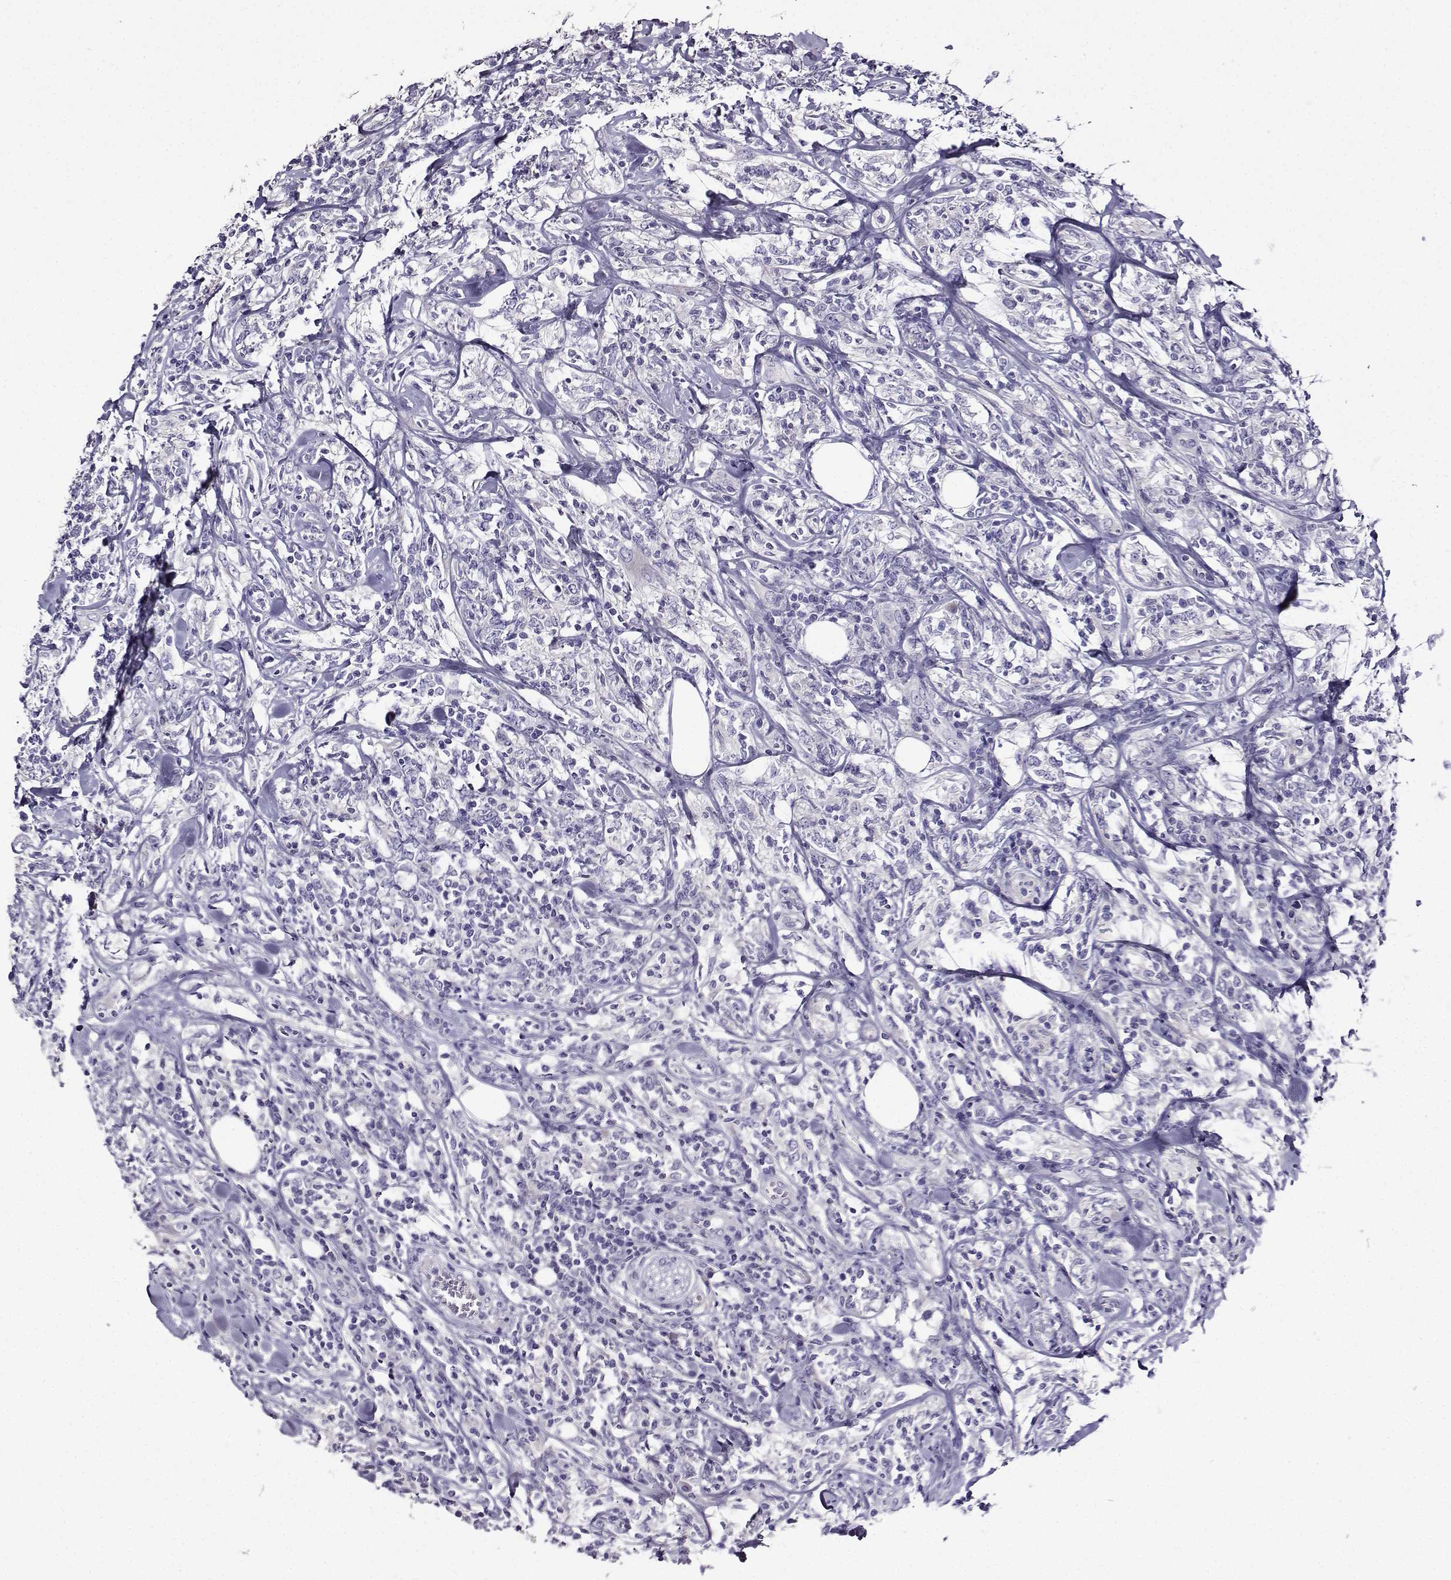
{"staining": {"intensity": "negative", "quantity": "none", "location": "none"}, "tissue": "lymphoma", "cell_type": "Tumor cells", "image_type": "cancer", "snomed": [{"axis": "morphology", "description": "Malignant lymphoma, non-Hodgkin's type, High grade"}, {"axis": "topography", "description": "Lymph node"}], "caption": "Immunohistochemical staining of lymphoma exhibits no significant staining in tumor cells. (Stains: DAB (3,3'-diaminobenzidine) immunohistochemistry with hematoxylin counter stain, Microscopy: brightfield microscopy at high magnification).", "gene": "TMEM266", "patient": {"sex": "female", "age": 84}}